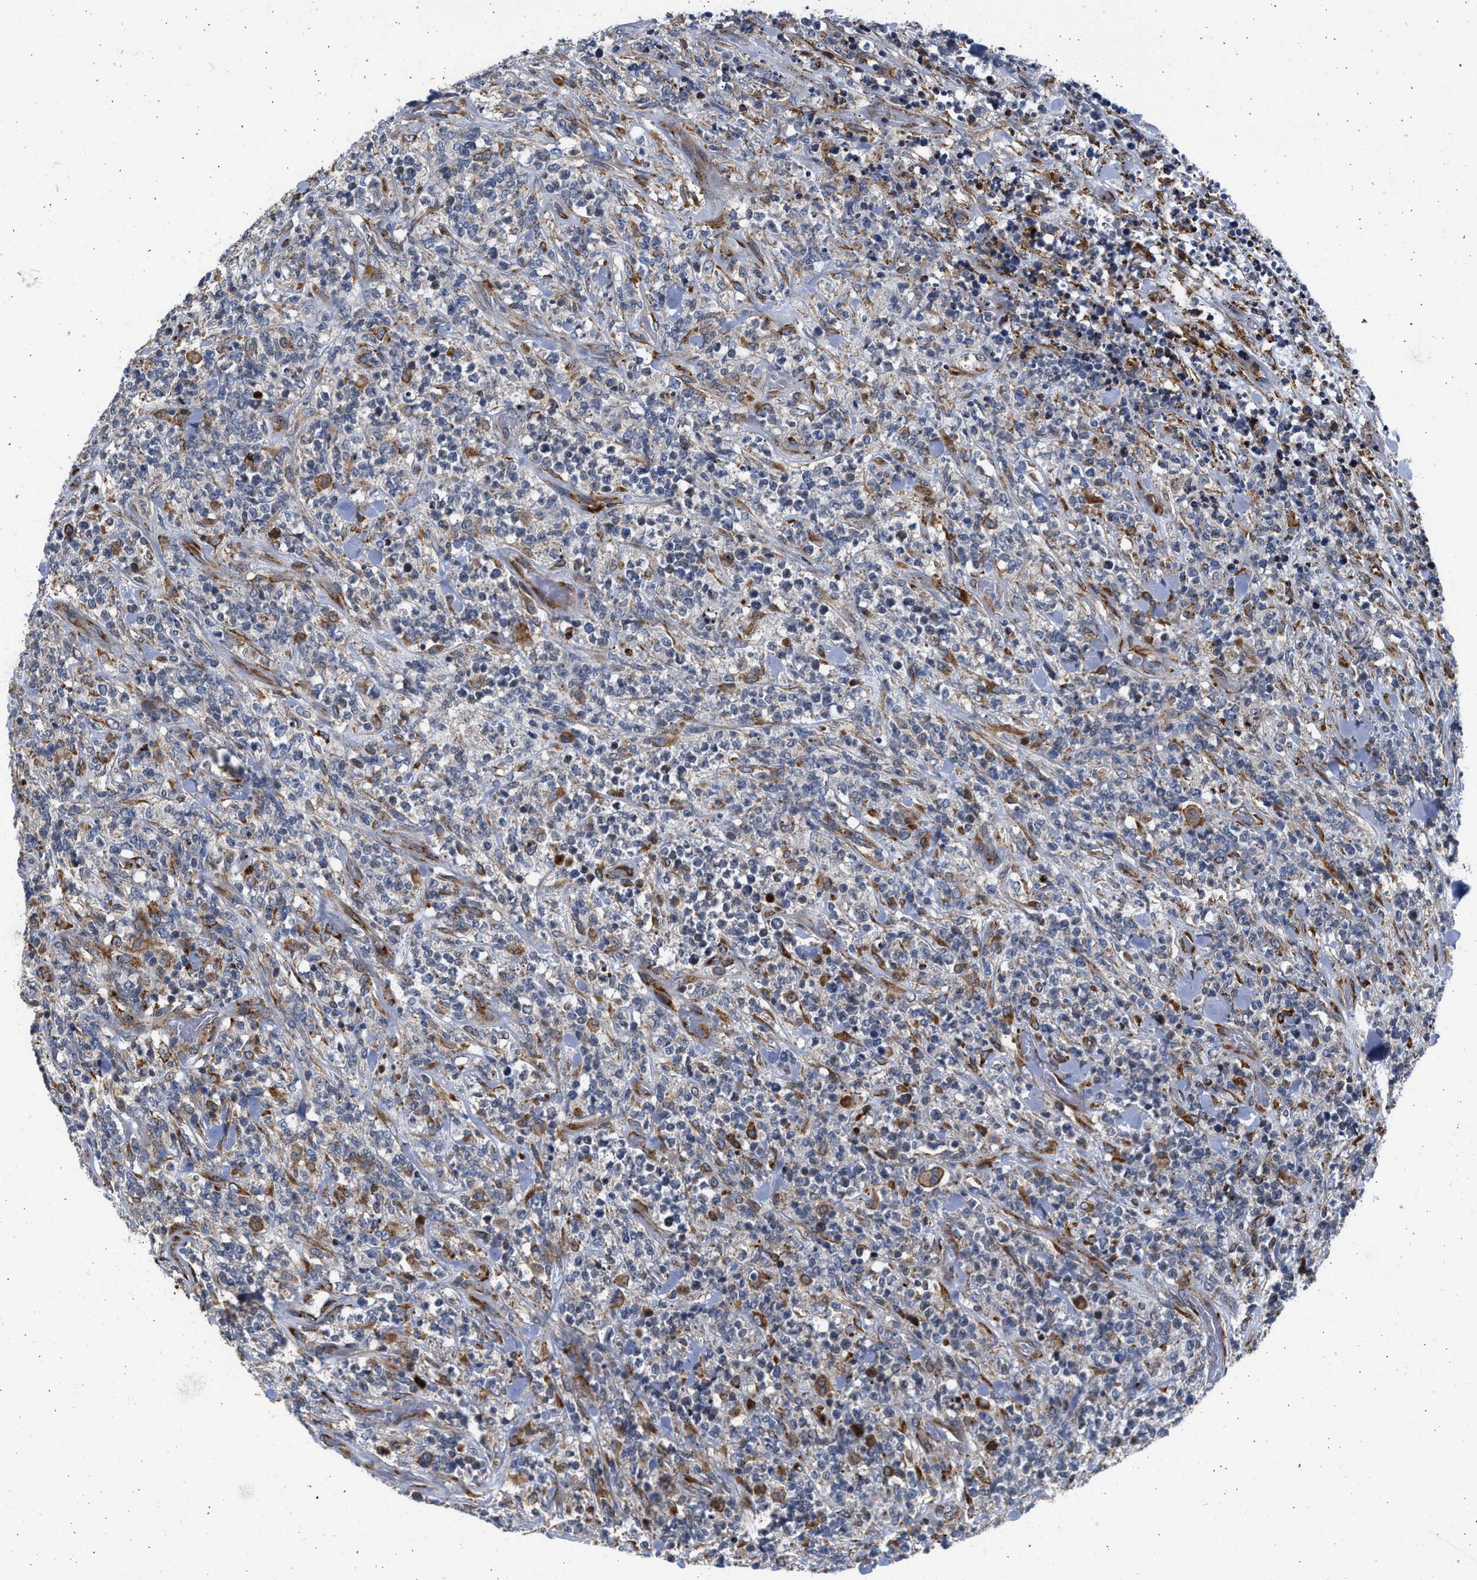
{"staining": {"intensity": "moderate", "quantity": "<25%", "location": "cytoplasmic/membranous"}, "tissue": "lymphoma", "cell_type": "Tumor cells", "image_type": "cancer", "snomed": [{"axis": "morphology", "description": "Malignant lymphoma, non-Hodgkin's type, High grade"}, {"axis": "topography", "description": "Soft tissue"}], "caption": "Immunohistochemical staining of high-grade malignant lymphoma, non-Hodgkin's type exhibits low levels of moderate cytoplasmic/membranous positivity in about <25% of tumor cells. (DAB IHC, brown staining for protein, blue staining for nuclei).", "gene": "PLD2", "patient": {"sex": "male", "age": 18}}